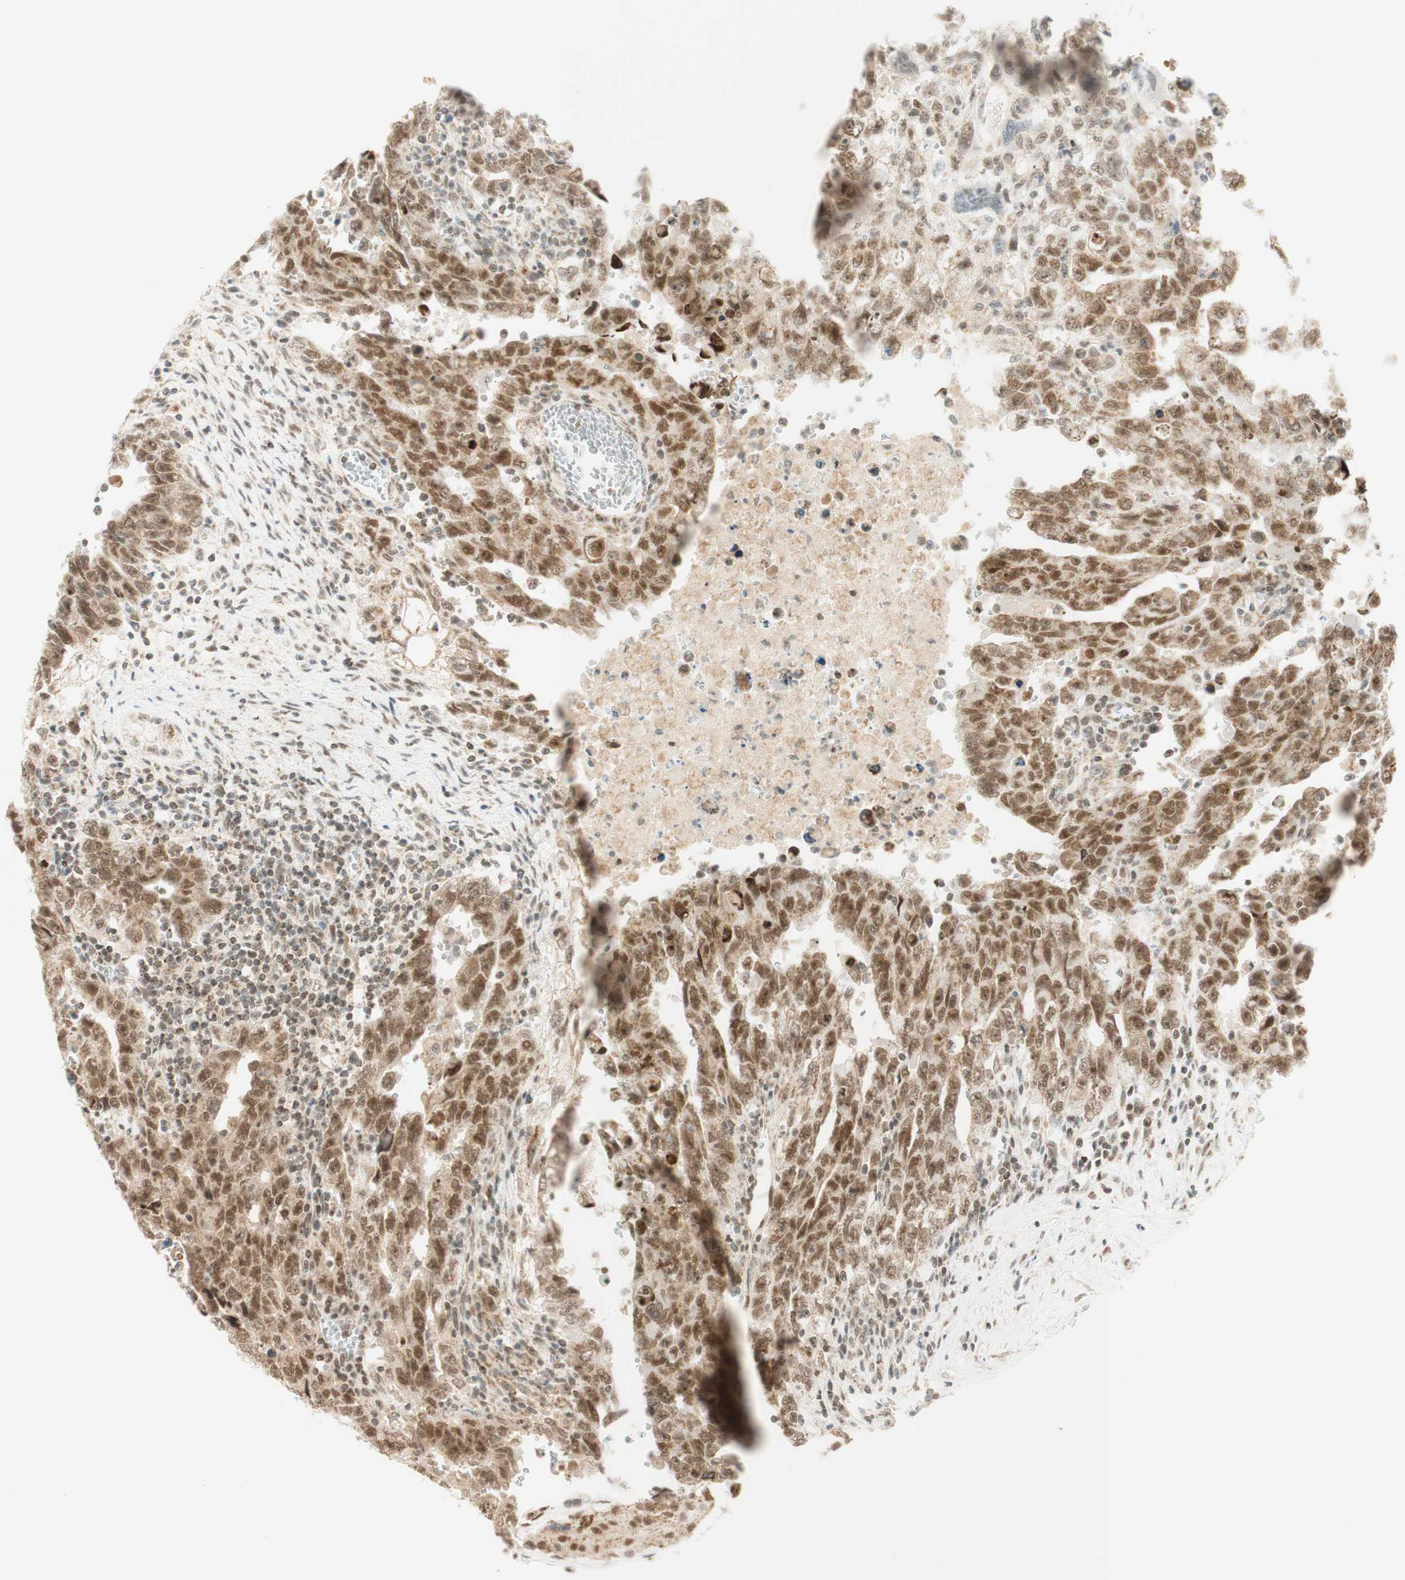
{"staining": {"intensity": "moderate", "quantity": ">75%", "location": "nuclear"}, "tissue": "testis cancer", "cell_type": "Tumor cells", "image_type": "cancer", "snomed": [{"axis": "morphology", "description": "Carcinoma, Embryonal, NOS"}, {"axis": "topography", "description": "Testis"}], "caption": "Protein expression analysis of human testis cancer reveals moderate nuclear expression in approximately >75% of tumor cells.", "gene": "ZNF782", "patient": {"sex": "male", "age": 28}}